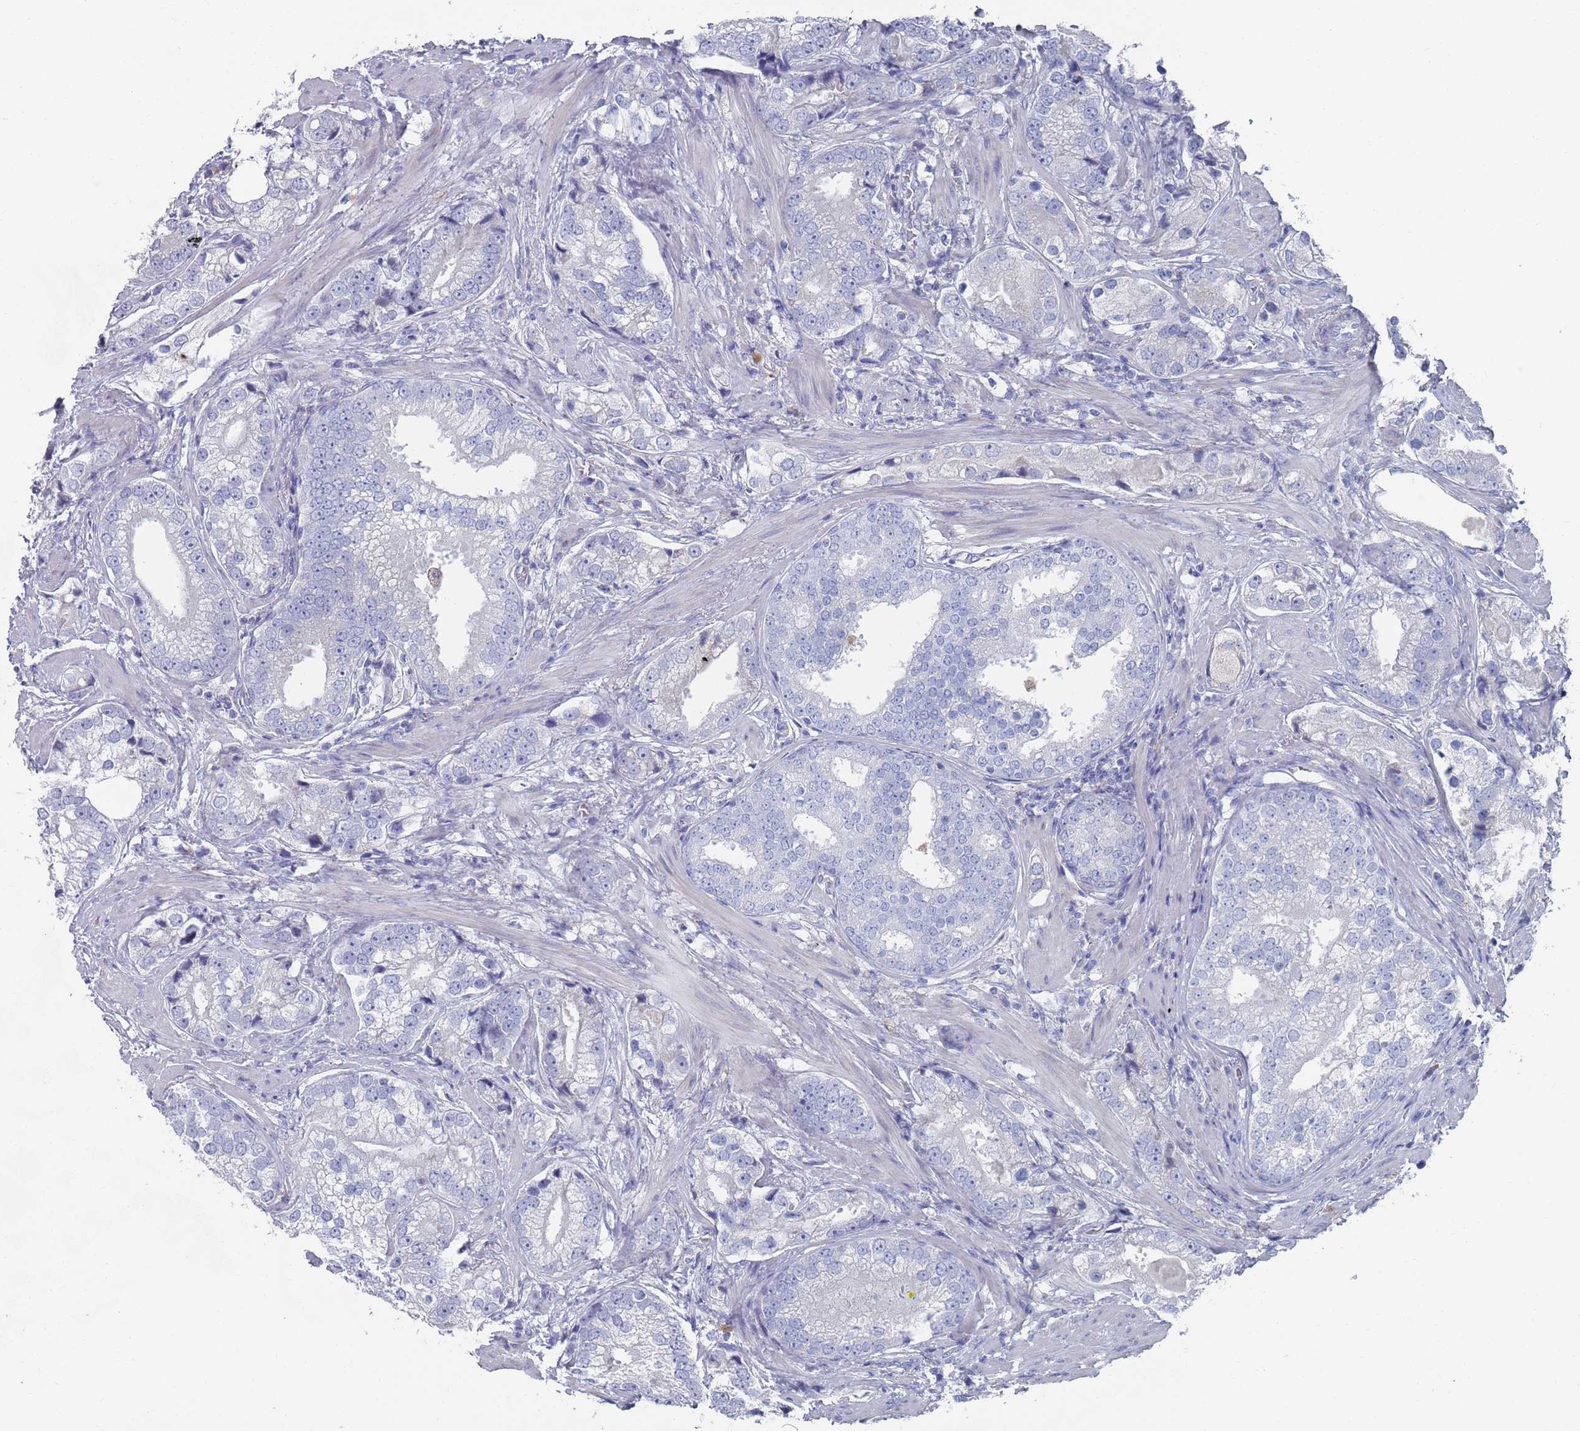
{"staining": {"intensity": "negative", "quantity": "none", "location": "none"}, "tissue": "prostate cancer", "cell_type": "Tumor cells", "image_type": "cancer", "snomed": [{"axis": "morphology", "description": "Adenocarcinoma, High grade"}, {"axis": "topography", "description": "Prostate"}], "caption": "Tumor cells are negative for brown protein staining in prostate cancer.", "gene": "MAT1A", "patient": {"sex": "male", "age": 75}}